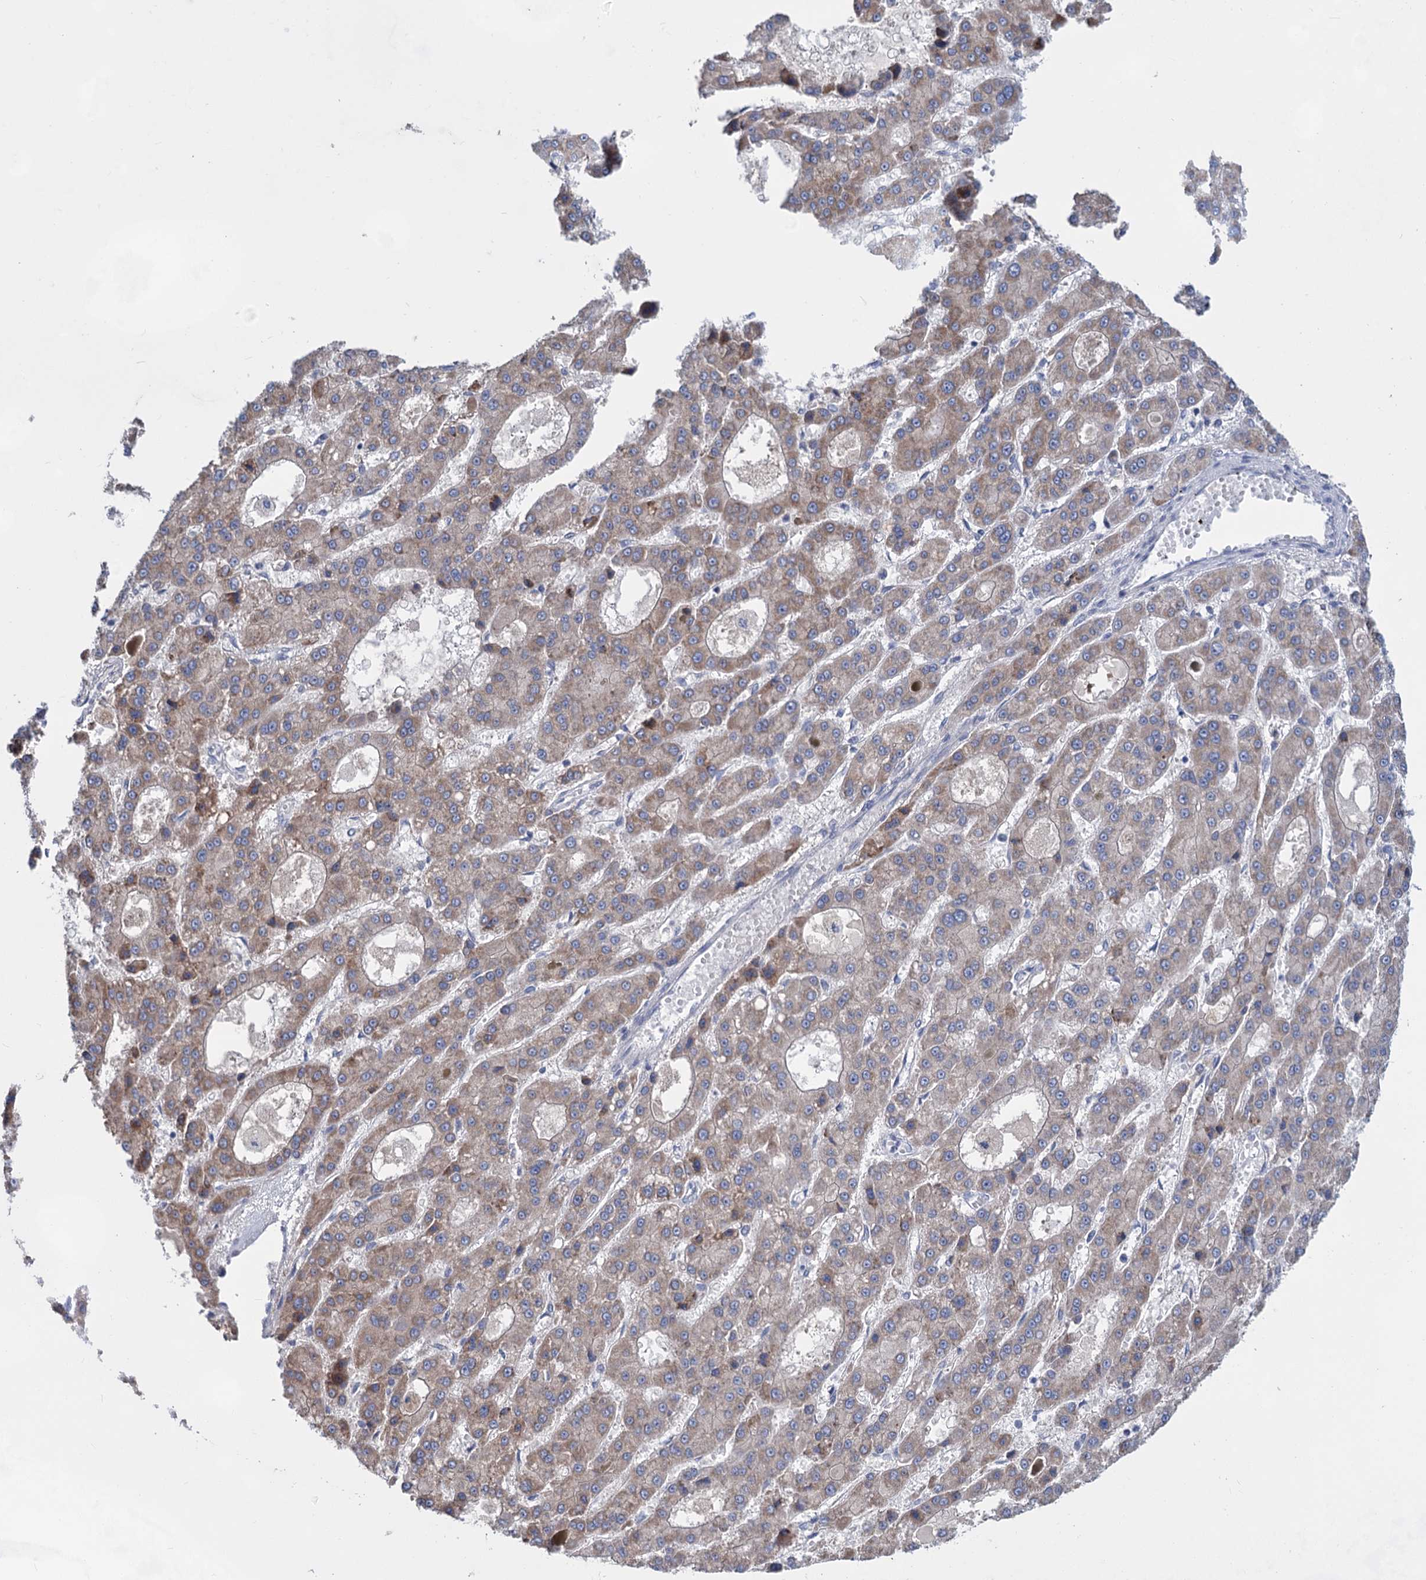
{"staining": {"intensity": "moderate", "quantity": "25%-75%", "location": "cytoplasmic/membranous"}, "tissue": "liver cancer", "cell_type": "Tumor cells", "image_type": "cancer", "snomed": [{"axis": "morphology", "description": "Carcinoma, Hepatocellular, NOS"}, {"axis": "topography", "description": "Liver"}], "caption": "Liver cancer (hepatocellular carcinoma) stained for a protein shows moderate cytoplasmic/membranous positivity in tumor cells. (IHC, brightfield microscopy, high magnification).", "gene": "TTC17", "patient": {"sex": "male", "age": 70}}